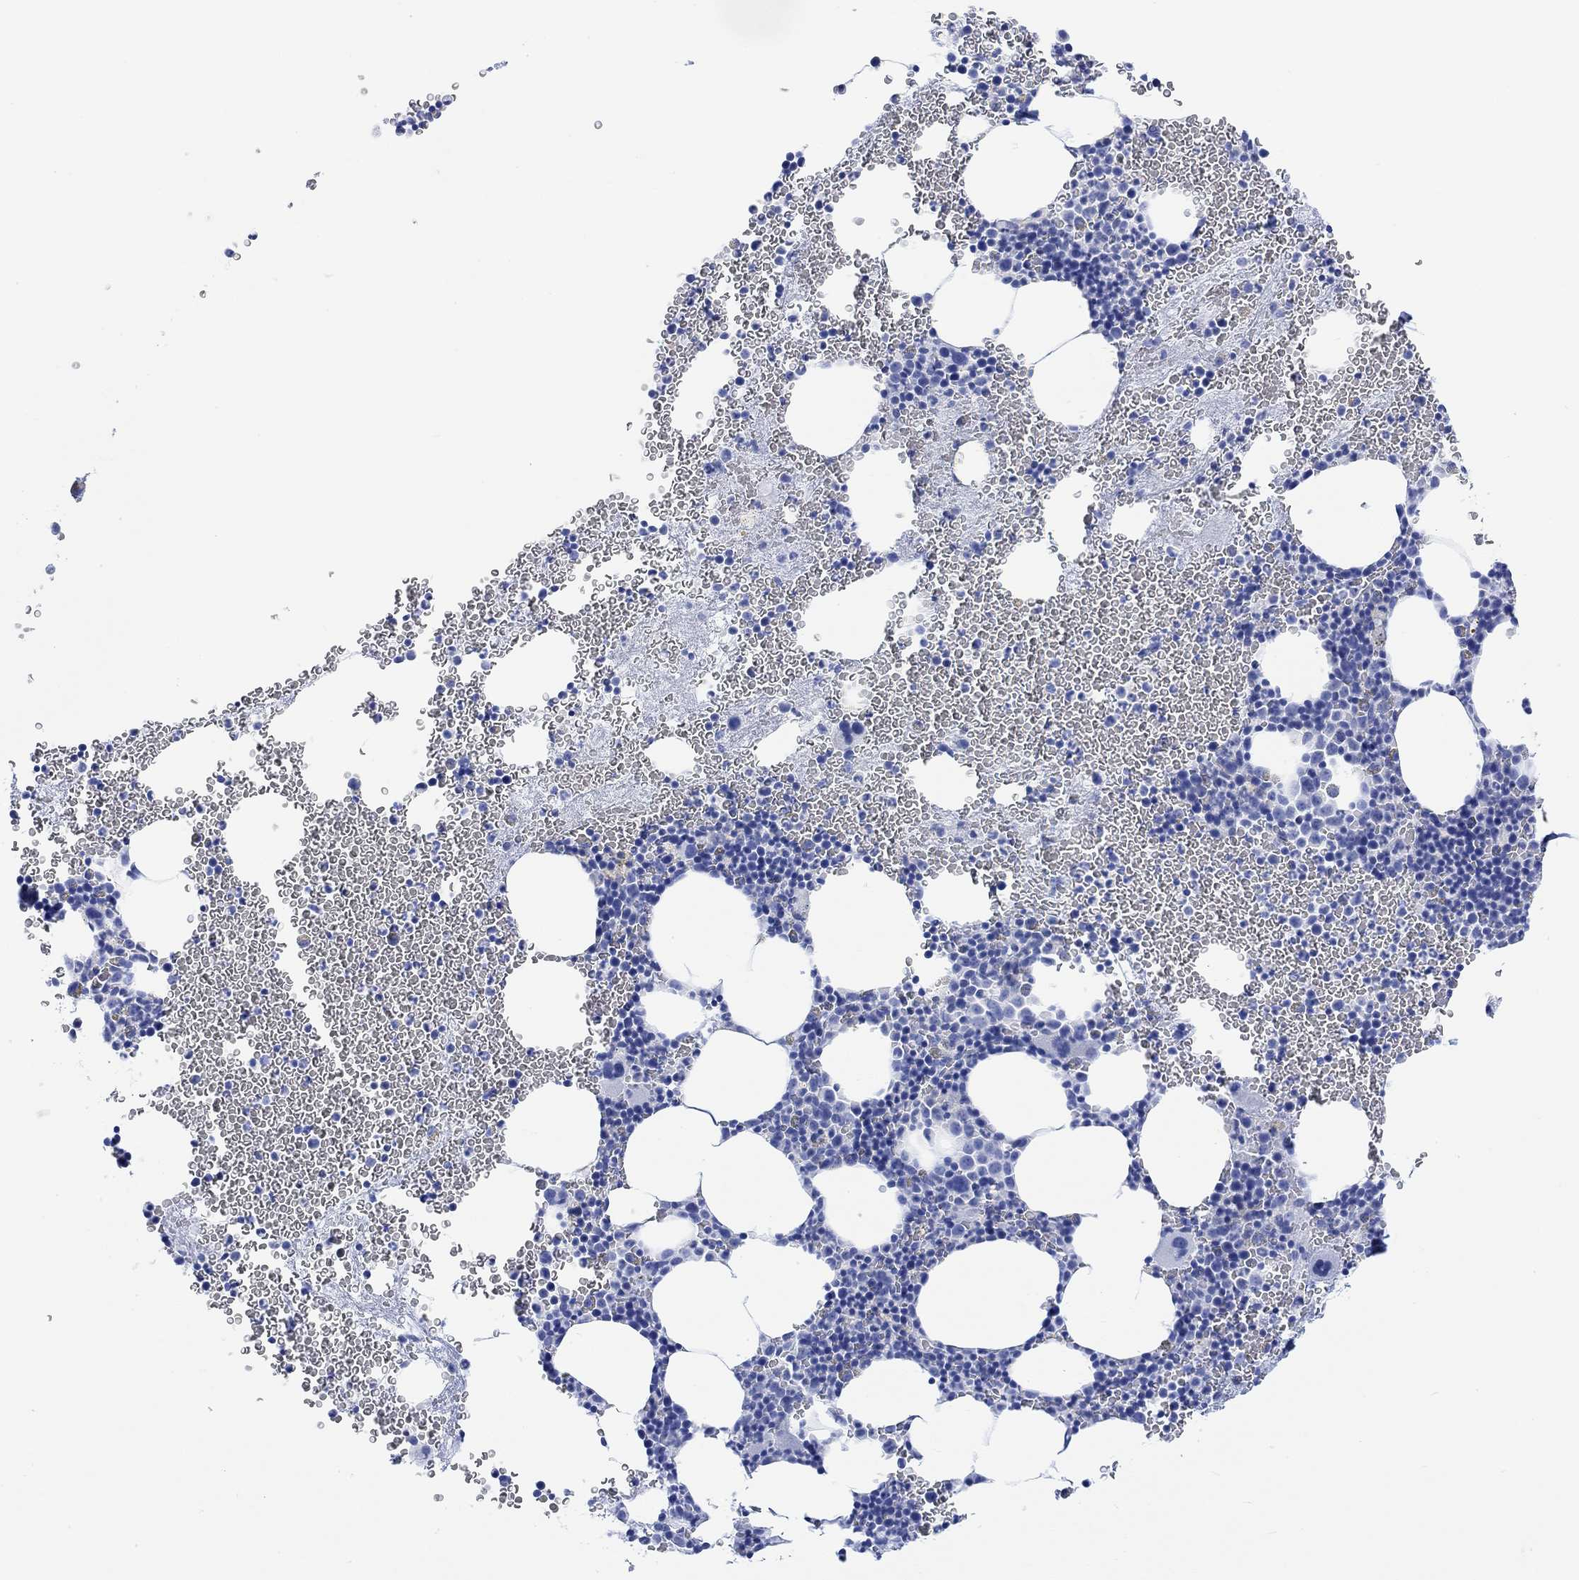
{"staining": {"intensity": "negative", "quantity": "none", "location": "none"}, "tissue": "bone marrow", "cell_type": "Hematopoietic cells", "image_type": "normal", "snomed": [{"axis": "morphology", "description": "Normal tissue, NOS"}, {"axis": "topography", "description": "Bone marrow"}], "caption": "IHC image of benign bone marrow: human bone marrow stained with DAB (3,3'-diaminobenzidine) exhibits no significant protein positivity in hematopoietic cells.", "gene": "TPPP3", "patient": {"sex": "male", "age": 50}}